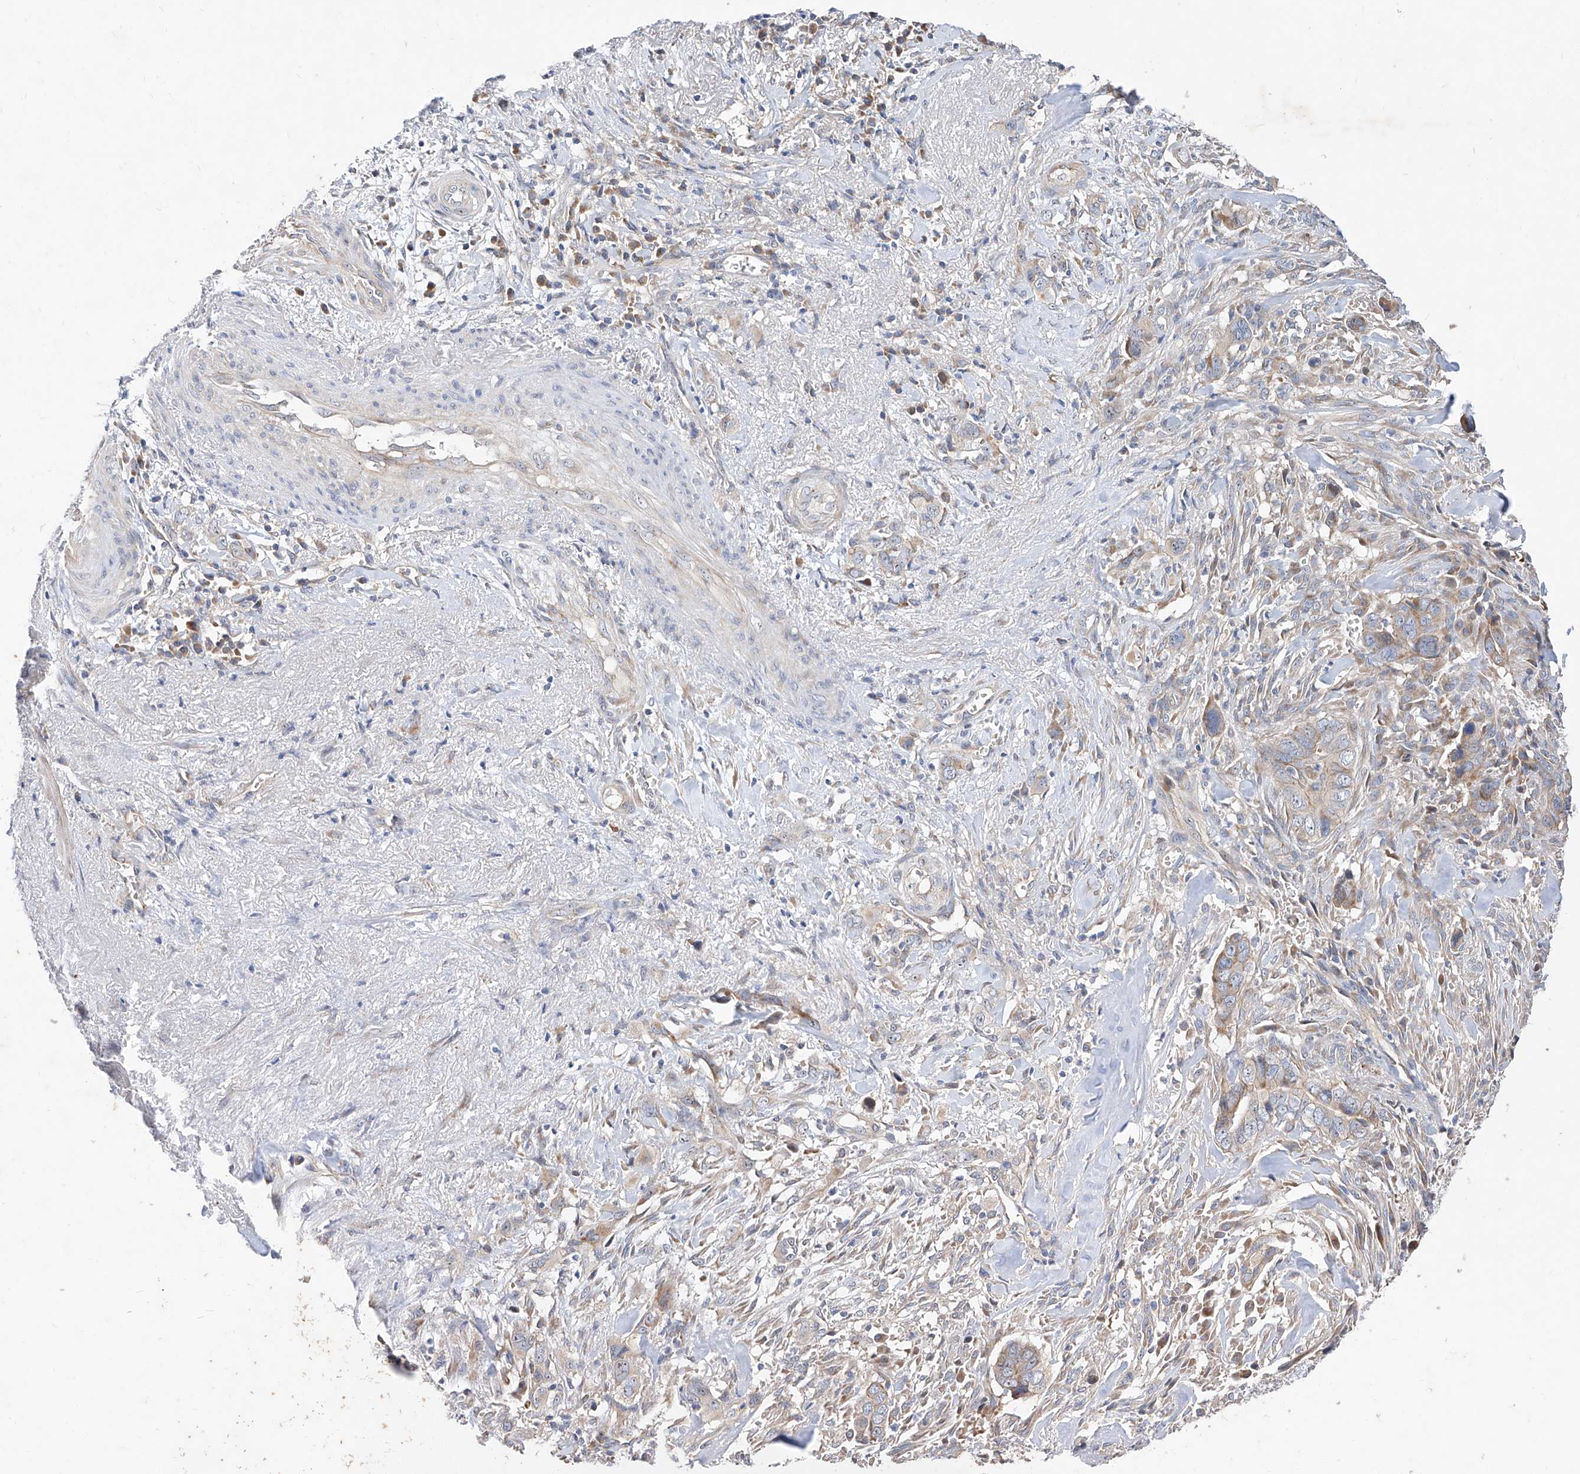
{"staining": {"intensity": "weak", "quantity": "<25%", "location": "cytoplasmic/membranous"}, "tissue": "liver cancer", "cell_type": "Tumor cells", "image_type": "cancer", "snomed": [{"axis": "morphology", "description": "Cholangiocarcinoma"}, {"axis": "topography", "description": "Liver"}], "caption": "There is no significant positivity in tumor cells of cholangiocarcinoma (liver).", "gene": "DIRAS3", "patient": {"sex": "female", "age": 79}}